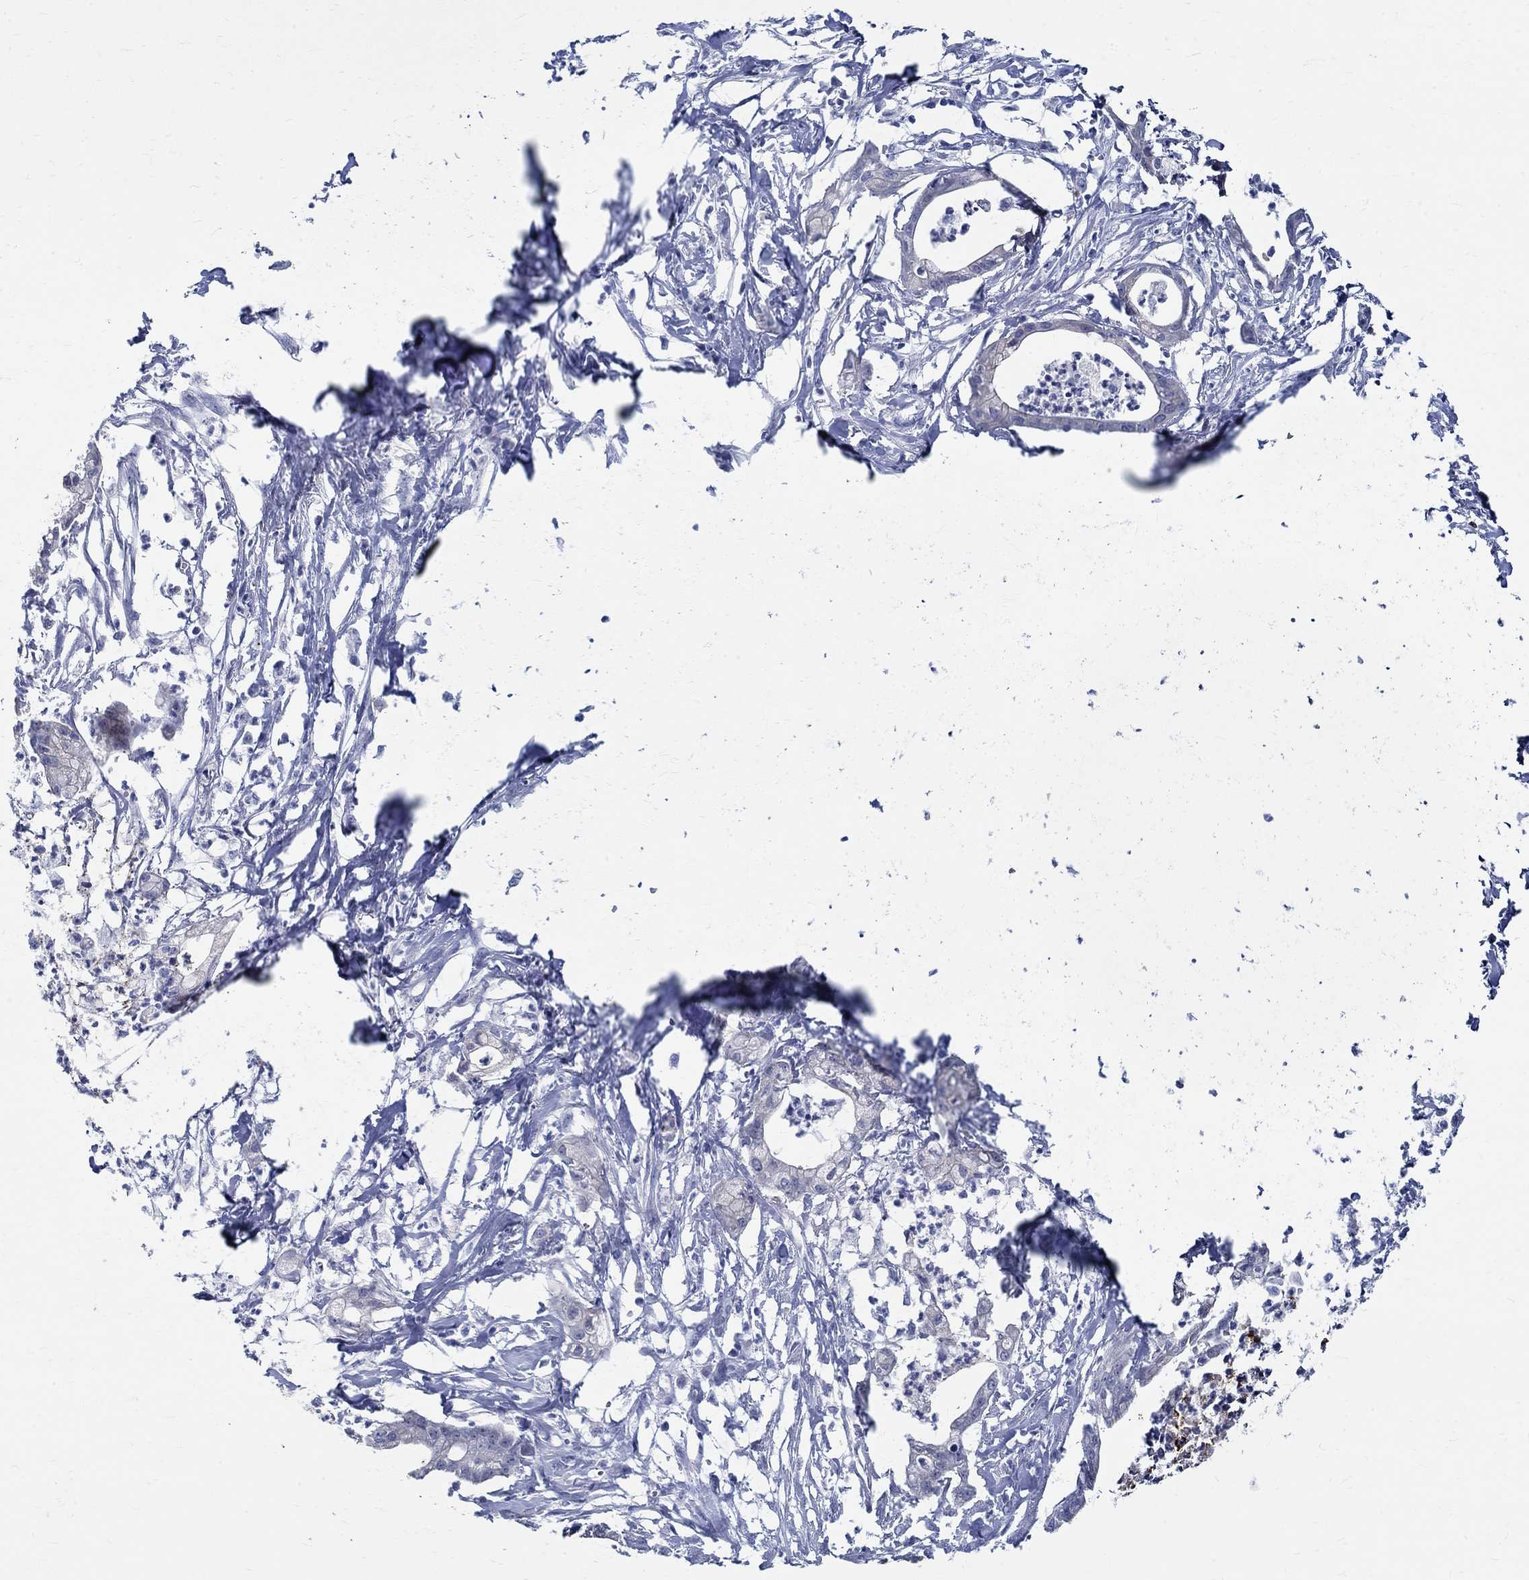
{"staining": {"intensity": "negative", "quantity": "none", "location": "none"}, "tissue": "pancreatic cancer", "cell_type": "Tumor cells", "image_type": "cancer", "snomed": [{"axis": "morphology", "description": "Normal tissue, NOS"}, {"axis": "morphology", "description": "Adenocarcinoma, NOS"}, {"axis": "topography", "description": "Pancreas"}], "caption": "This is an immunohistochemistry (IHC) histopathology image of human adenocarcinoma (pancreatic). There is no positivity in tumor cells.", "gene": "BSPRY", "patient": {"sex": "female", "age": 58}}